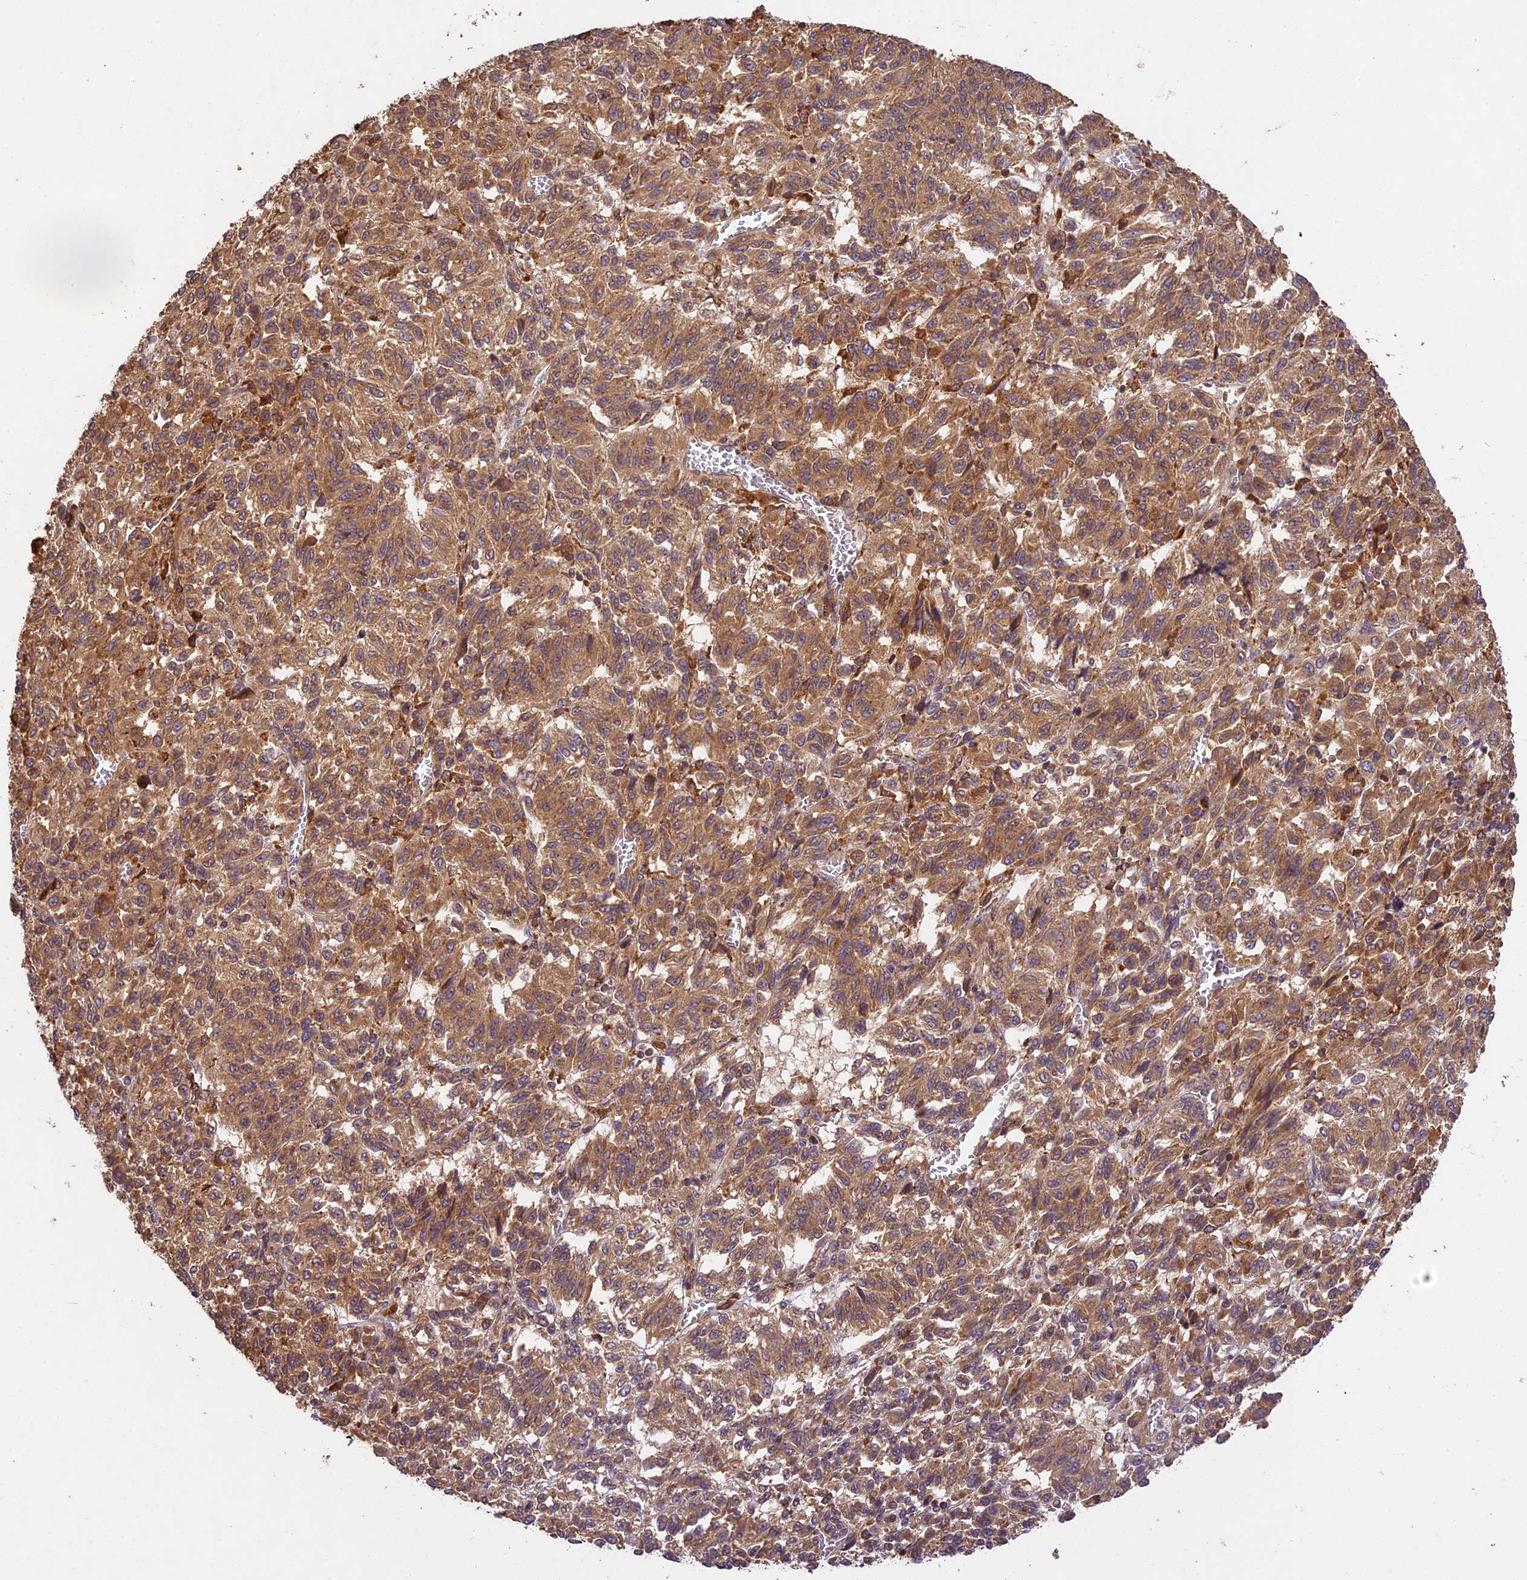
{"staining": {"intensity": "moderate", "quantity": ">75%", "location": "cytoplasmic/membranous"}, "tissue": "melanoma", "cell_type": "Tumor cells", "image_type": "cancer", "snomed": [{"axis": "morphology", "description": "Malignant melanoma, Metastatic site"}, {"axis": "topography", "description": "Lung"}], "caption": "A histopathology image showing moderate cytoplasmic/membranous staining in about >75% of tumor cells in malignant melanoma (metastatic site), as visualized by brown immunohistochemical staining.", "gene": "BRAP", "patient": {"sex": "male", "age": 64}}